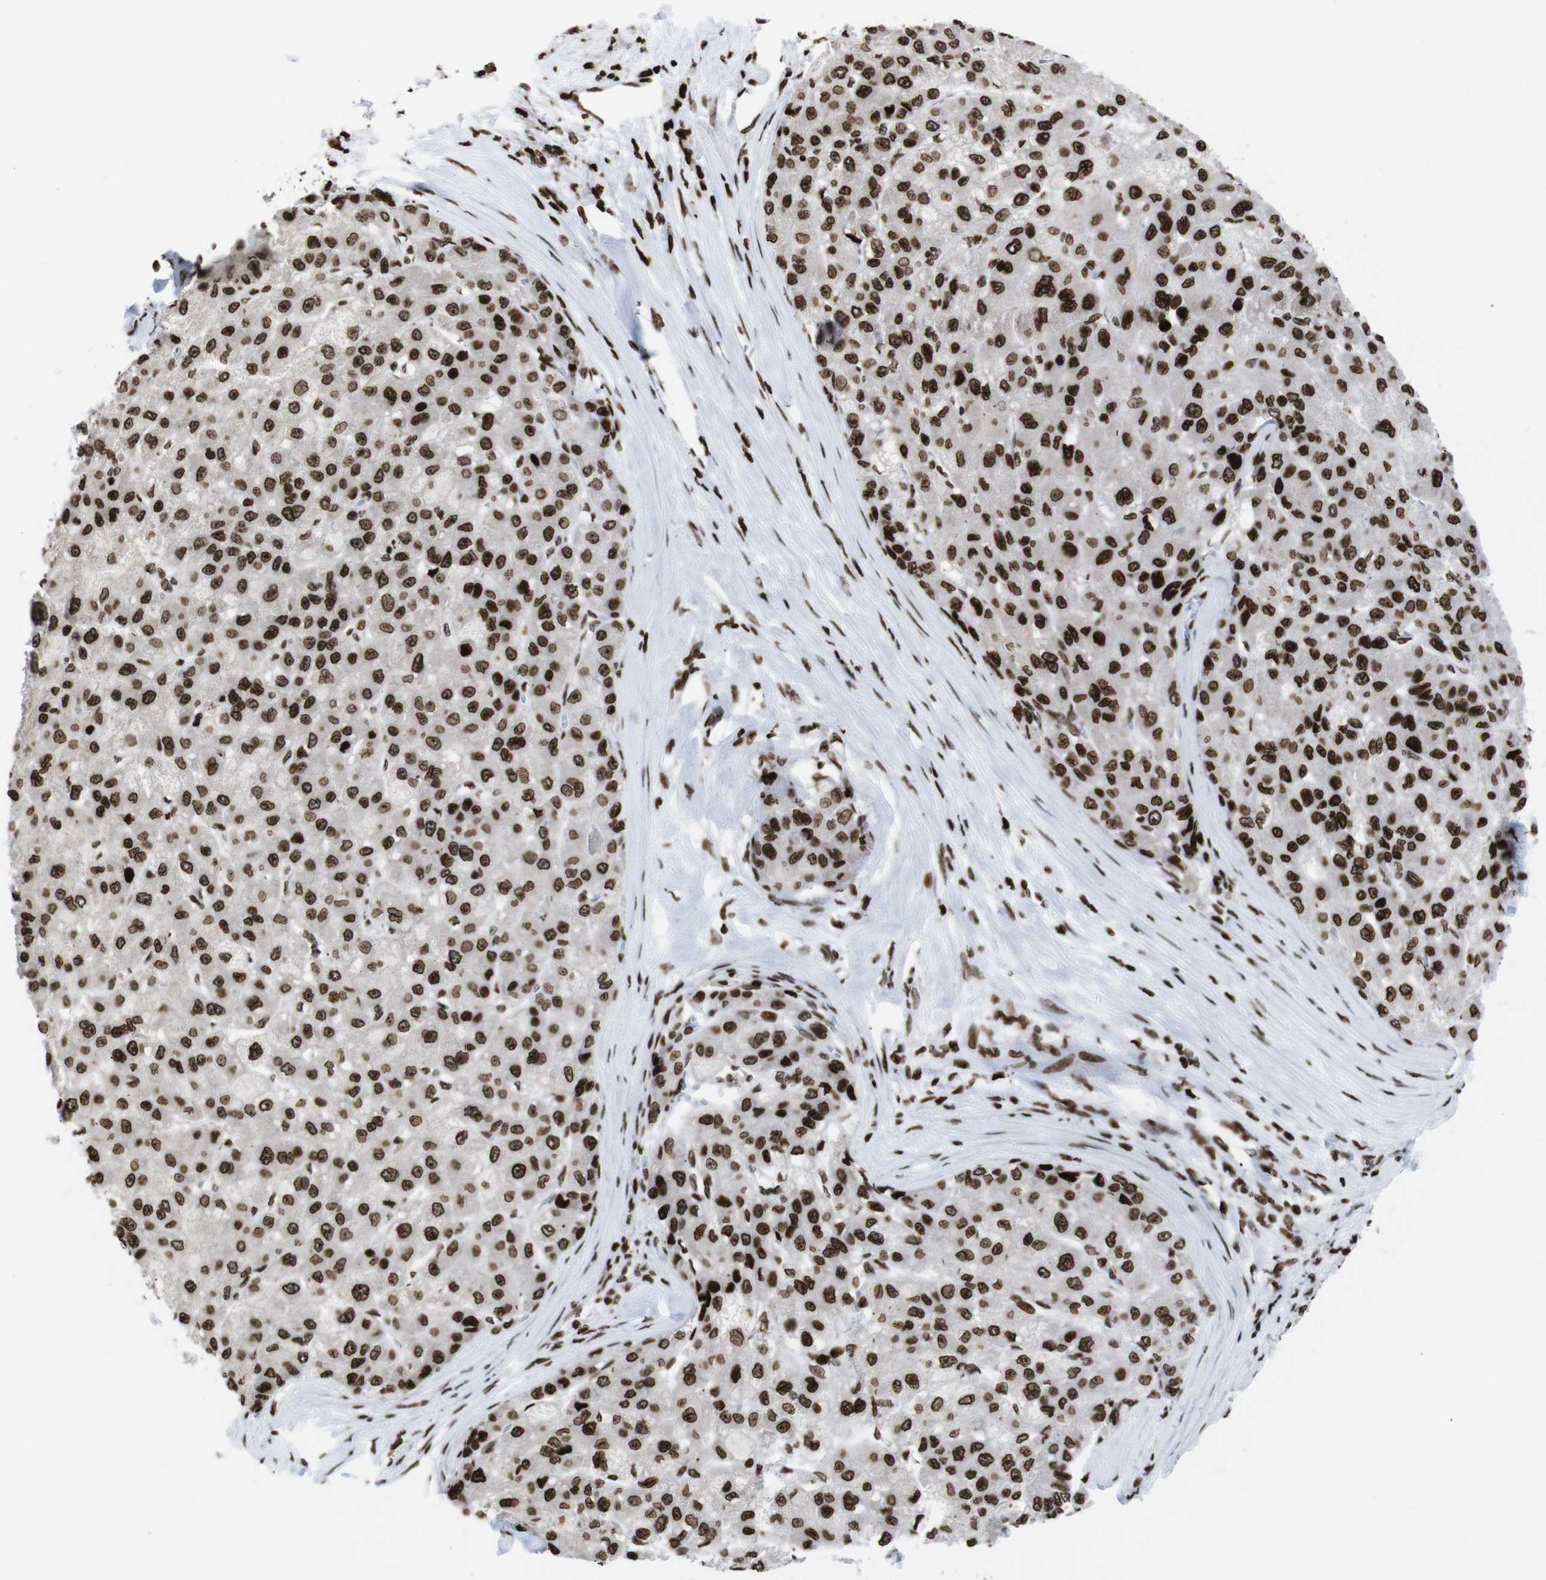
{"staining": {"intensity": "strong", "quantity": ">75%", "location": "cytoplasmic/membranous,nuclear"}, "tissue": "liver cancer", "cell_type": "Tumor cells", "image_type": "cancer", "snomed": [{"axis": "morphology", "description": "Carcinoma, Hepatocellular, NOS"}, {"axis": "topography", "description": "Liver"}], "caption": "IHC histopathology image of liver cancer (hepatocellular carcinoma) stained for a protein (brown), which reveals high levels of strong cytoplasmic/membranous and nuclear positivity in about >75% of tumor cells.", "gene": "H1-4", "patient": {"sex": "male", "age": 80}}